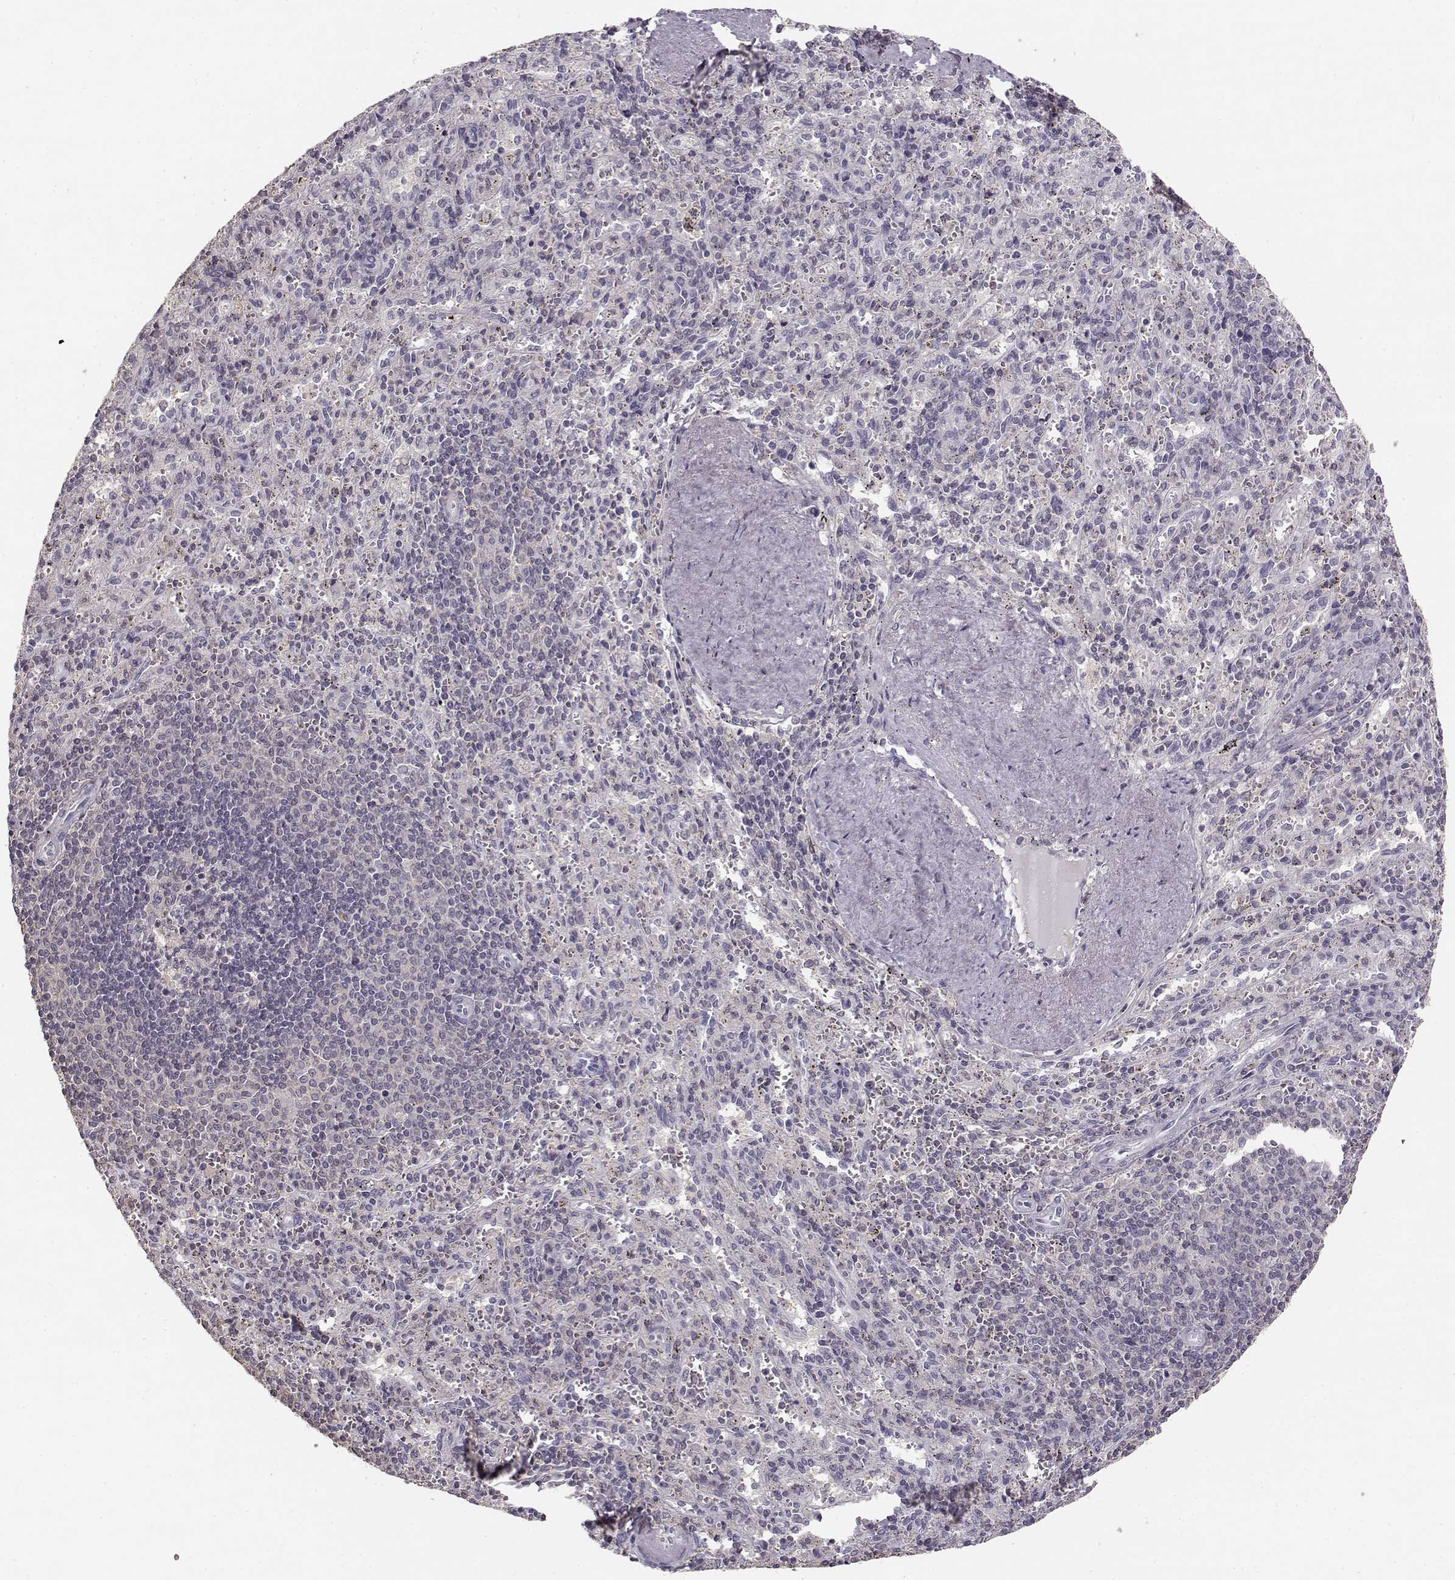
{"staining": {"intensity": "negative", "quantity": "none", "location": "none"}, "tissue": "spleen", "cell_type": "Cells in red pulp", "image_type": "normal", "snomed": [{"axis": "morphology", "description": "Normal tissue, NOS"}, {"axis": "topography", "description": "Spleen"}], "caption": "Immunohistochemistry image of normal spleen: spleen stained with DAB (3,3'-diaminobenzidine) shows no significant protein positivity in cells in red pulp.", "gene": "UROC1", "patient": {"sex": "male", "age": 57}}